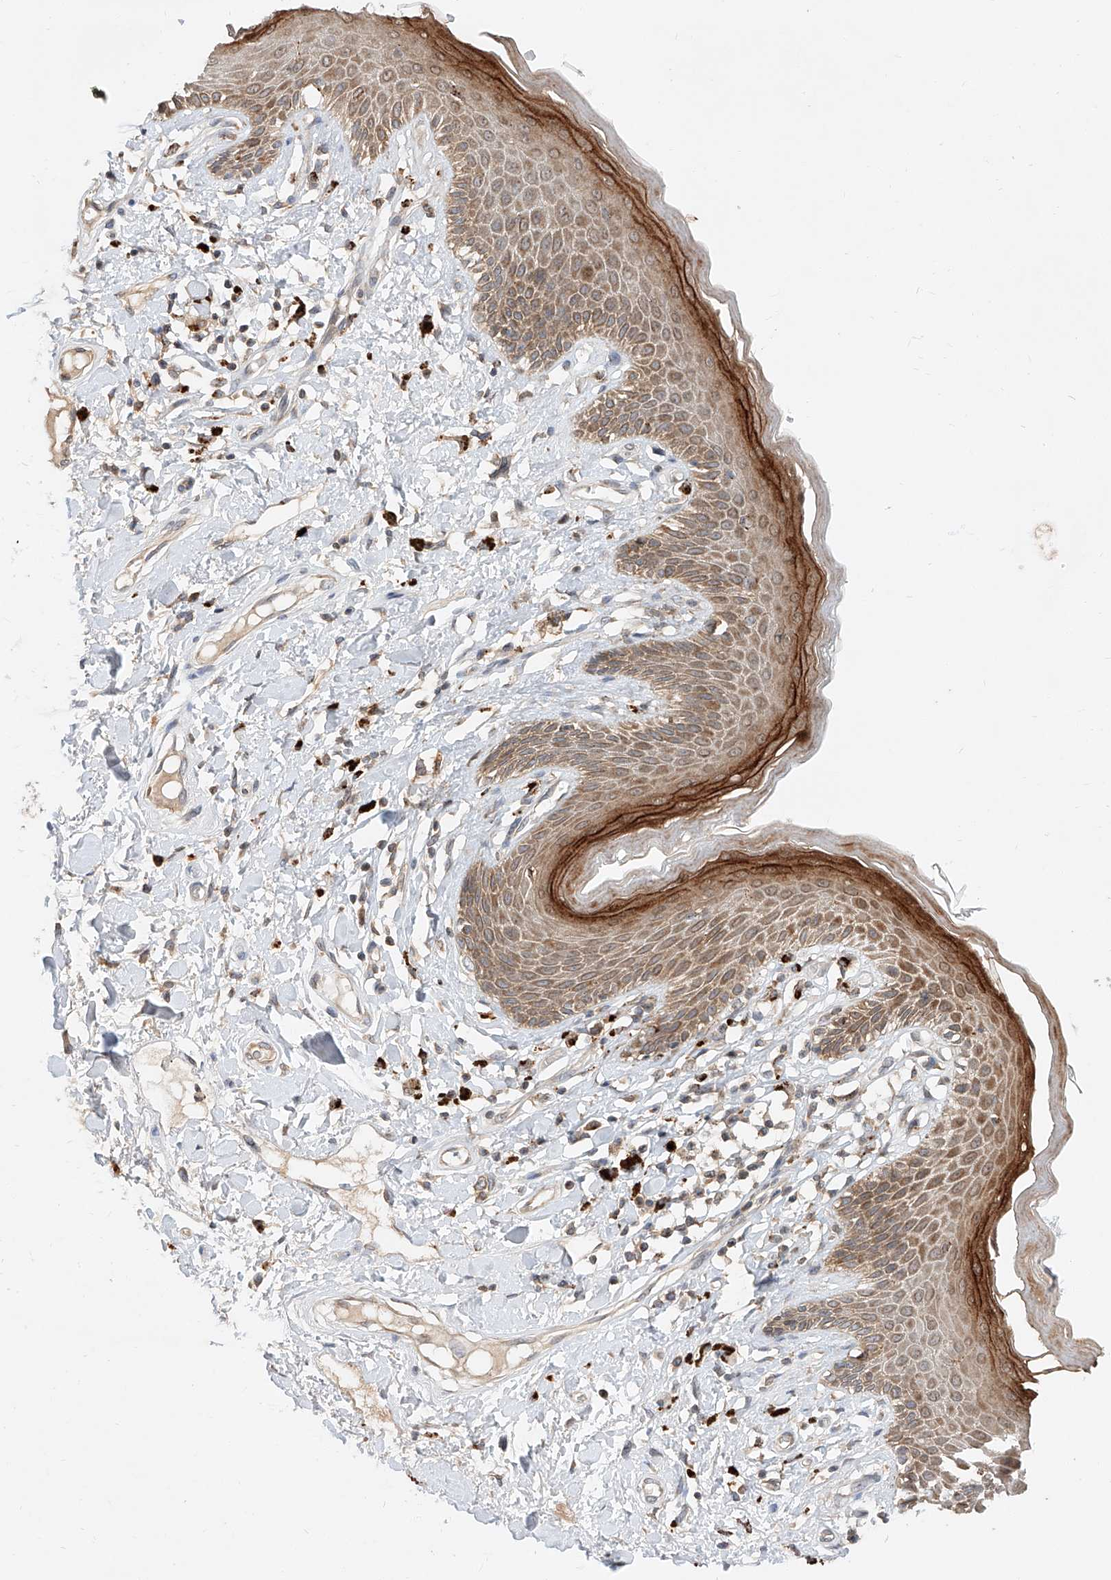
{"staining": {"intensity": "moderate", "quantity": ">75%", "location": "cytoplasmic/membranous,nuclear"}, "tissue": "skin", "cell_type": "Epidermal cells", "image_type": "normal", "snomed": [{"axis": "morphology", "description": "Normal tissue, NOS"}, {"axis": "topography", "description": "Anal"}], "caption": "Immunohistochemistry micrograph of normal human skin stained for a protein (brown), which shows medium levels of moderate cytoplasmic/membranous,nuclear positivity in about >75% of epidermal cells.", "gene": "DIRAS3", "patient": {"sex": "female", "age": 78}}